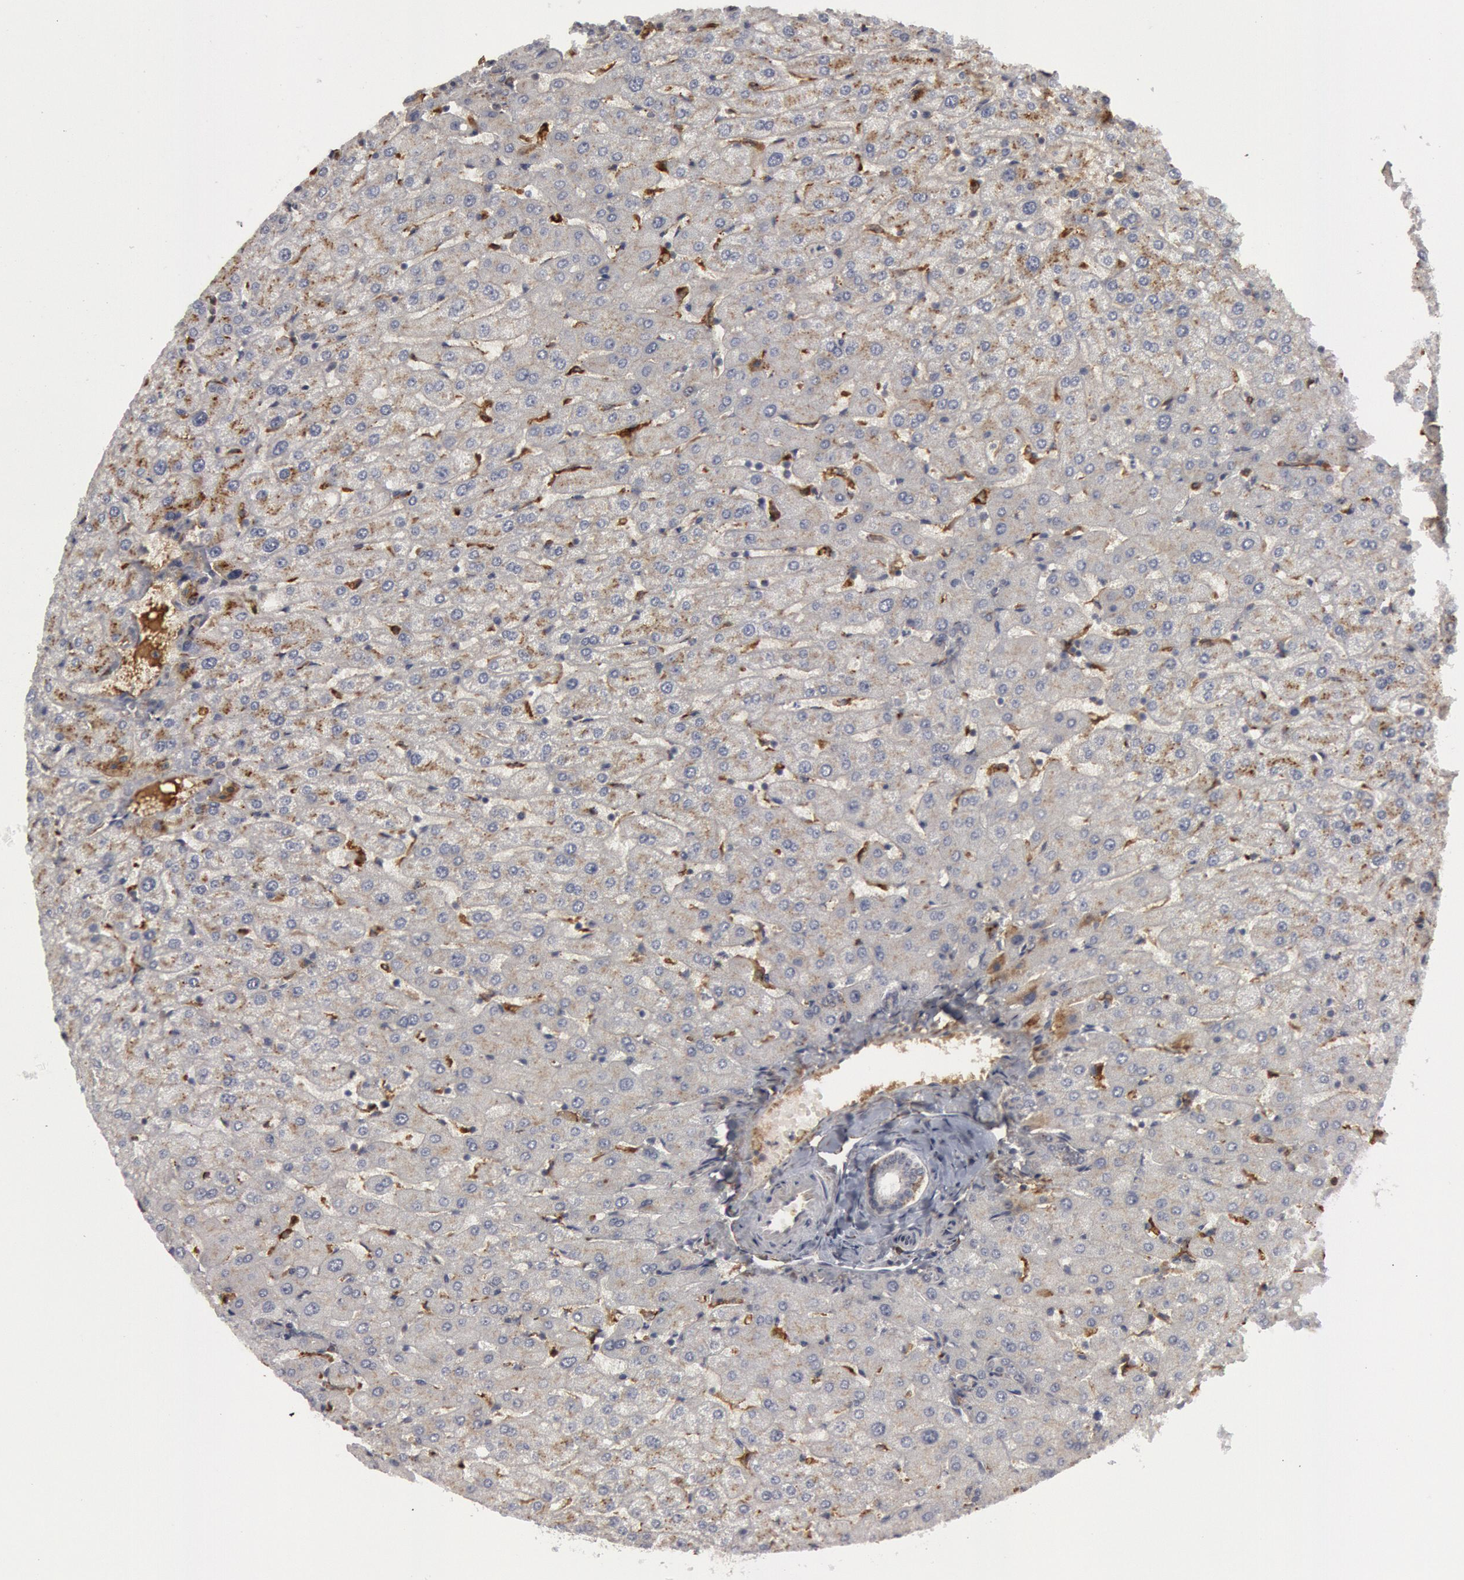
{"staining": {"intensity": "negative", "quantity": "none", "location": "none"}, "tissue": "liver", "cell_type": "Cholangiocytes", "image_type": "normal", "snomed": [{"axis": "morphology", "description": "Normal tissue, NOS"}, {"axis": "morphology", "description": "Fibrosis, NOS"}, {"axis": "topography", "description": "Liver"}], "caption": "High magnification brightfield microscopy of benign liver stained with DAB (brown) and counterstained with hematoxylin (blue): cholangiocytes show no significant staining. (DAB (3,3'-diaminobenzidine) immunohistochemistry (IHC) visualized using brightfield microscopy, high magnification).", "gene": "C1QC", "patient": {"sex": "female", "age": 29}}